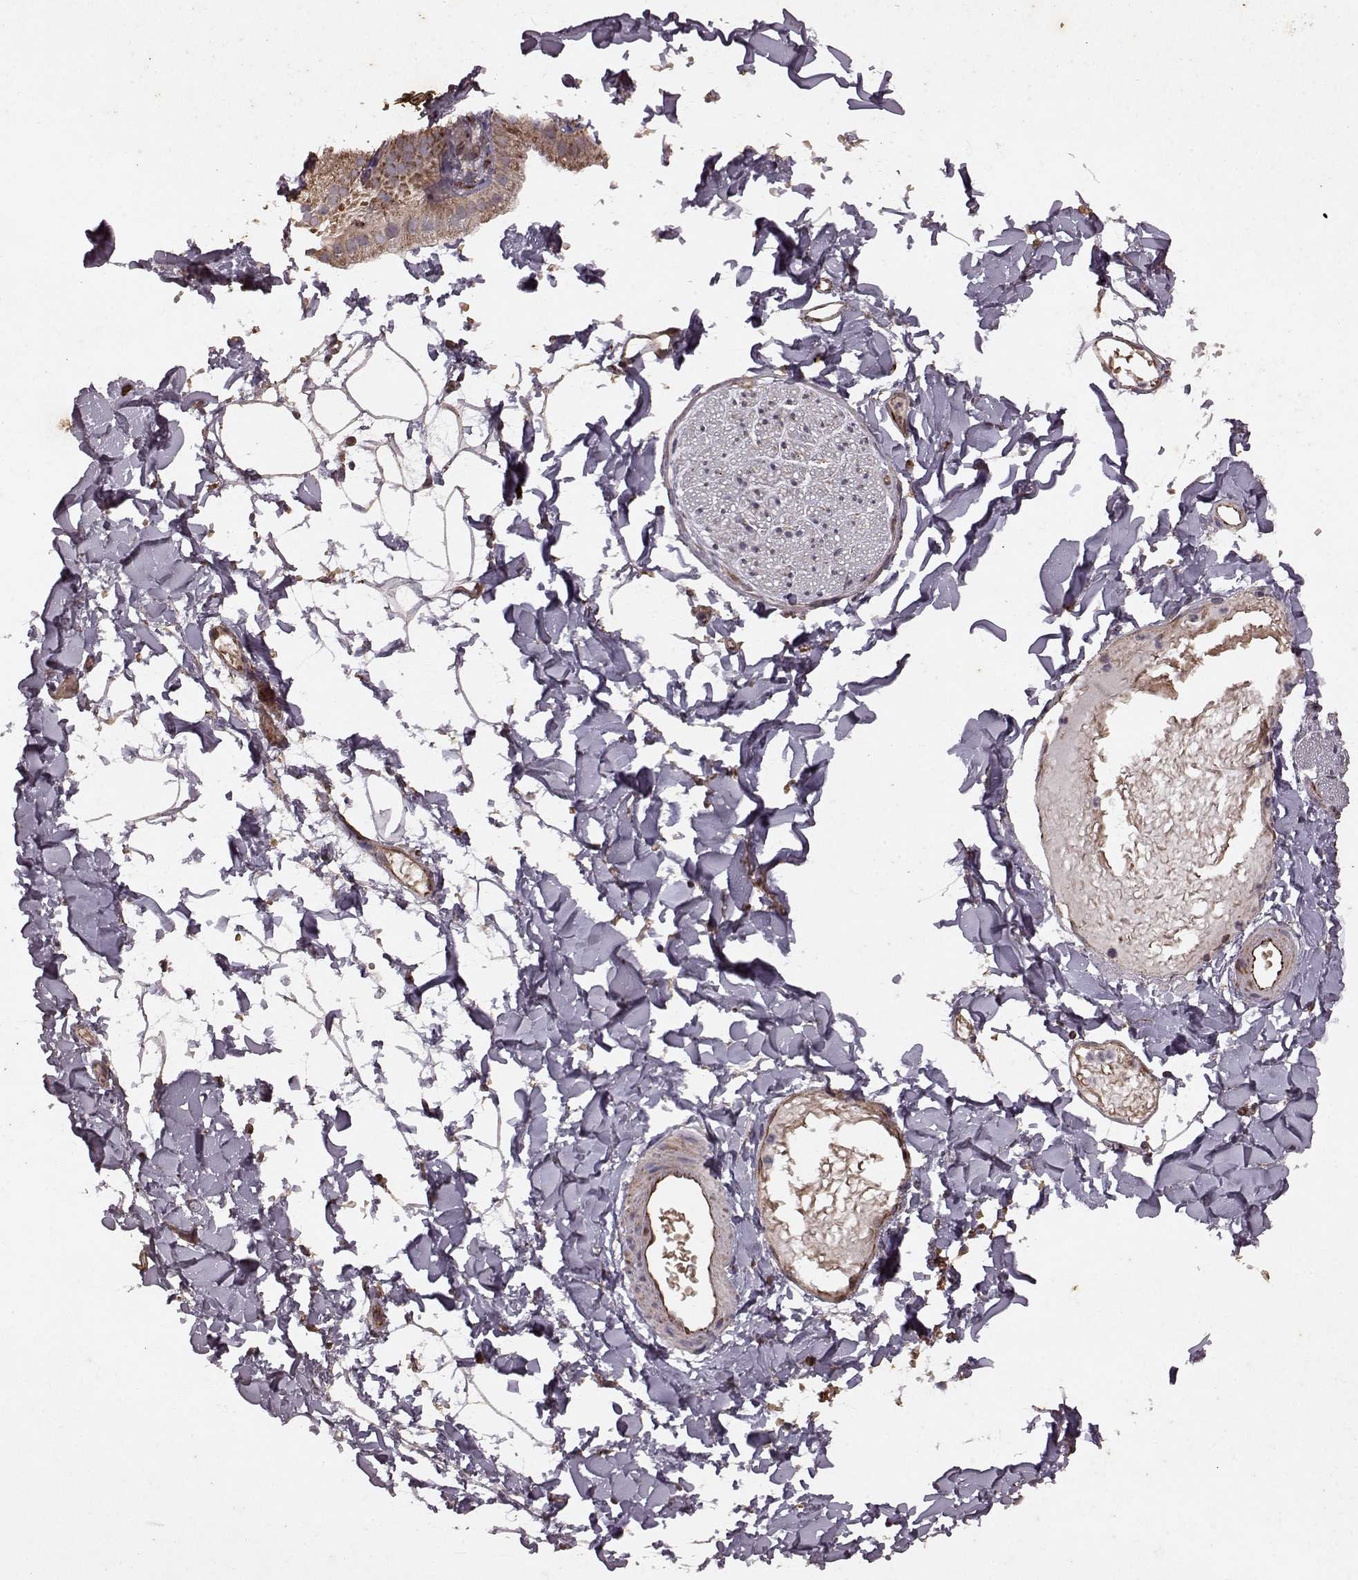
{"staining": {"intensity": "weak", "quantity": ">75%", "location": "cytoplasmic/membranous"}, "tissue": "adipose tissue", "cell_type": "Adipocytes", "image_type": "normal", "snomed": [{"axis": "morphology", "description": "Normal tissue, NOS"}, {"axis": "topography", "description": "Gallbladder"}, {"axis": "topography", "description": "Peripheral nerve tissue"}], "caption": "Immunohistochemical staining of benign human adipose tissue shows weak cytoplasmic/membranous protein expression in about >75% of adipocytes.", "gene": "ENSG00000285130", "patient": {"sex": "female", "age": 45}}